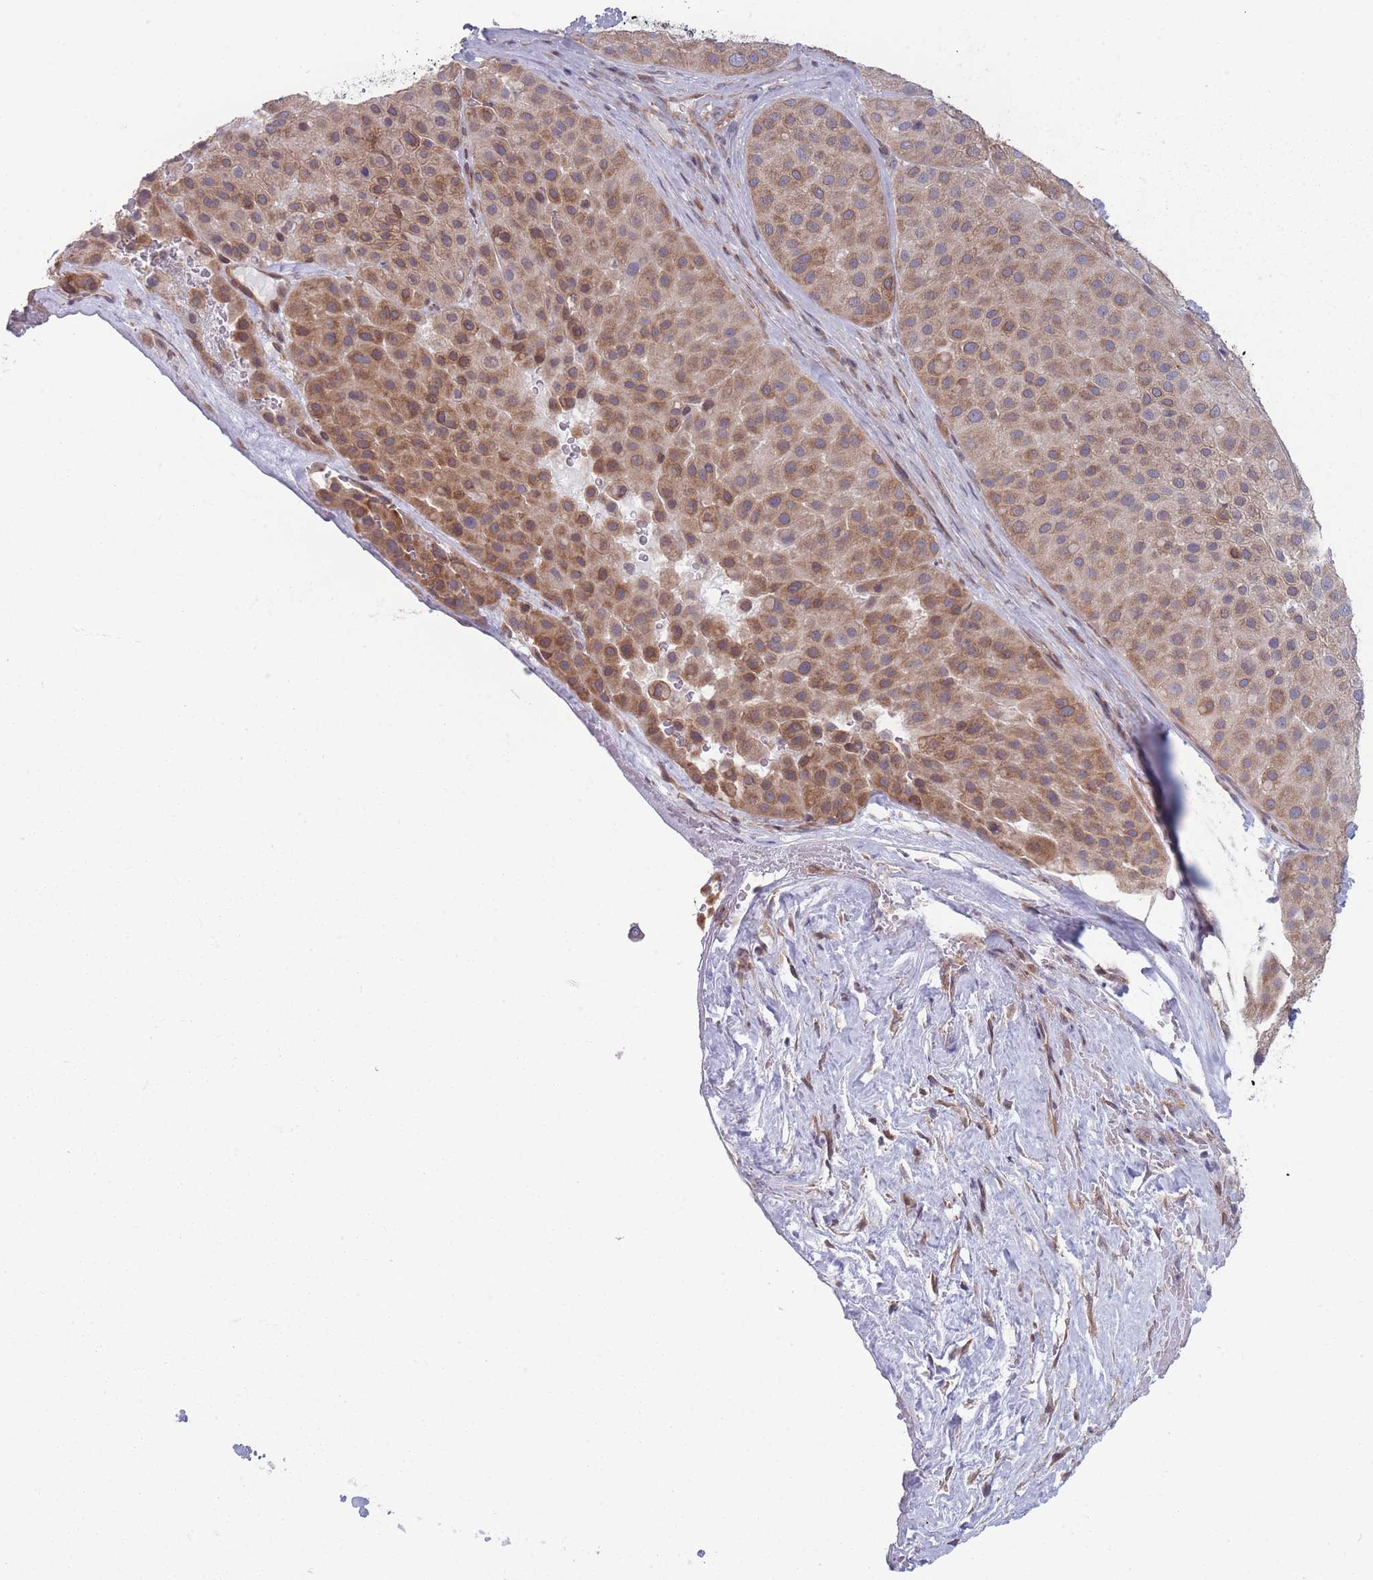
{"staining": {"intensity": "moderate", "quantity": ">75%", "location": "cytoplasmic/membranous"}, "tissue": "melanoma", "cell_type": "Tumor cells", "image_type": "cancer", "snomed": [{"axis": "morphology", "description": "Malignant melanoma, Metastatic site"}, {"axis": "topography", "description": "Smooth muscle"}], "caption": "Melanoma tissue reveals moderate cytoplasmic/membranous staining in about >75% of tumor cells", "gene": "VRK2", "patient": {"sex": "male", "age": 41}}